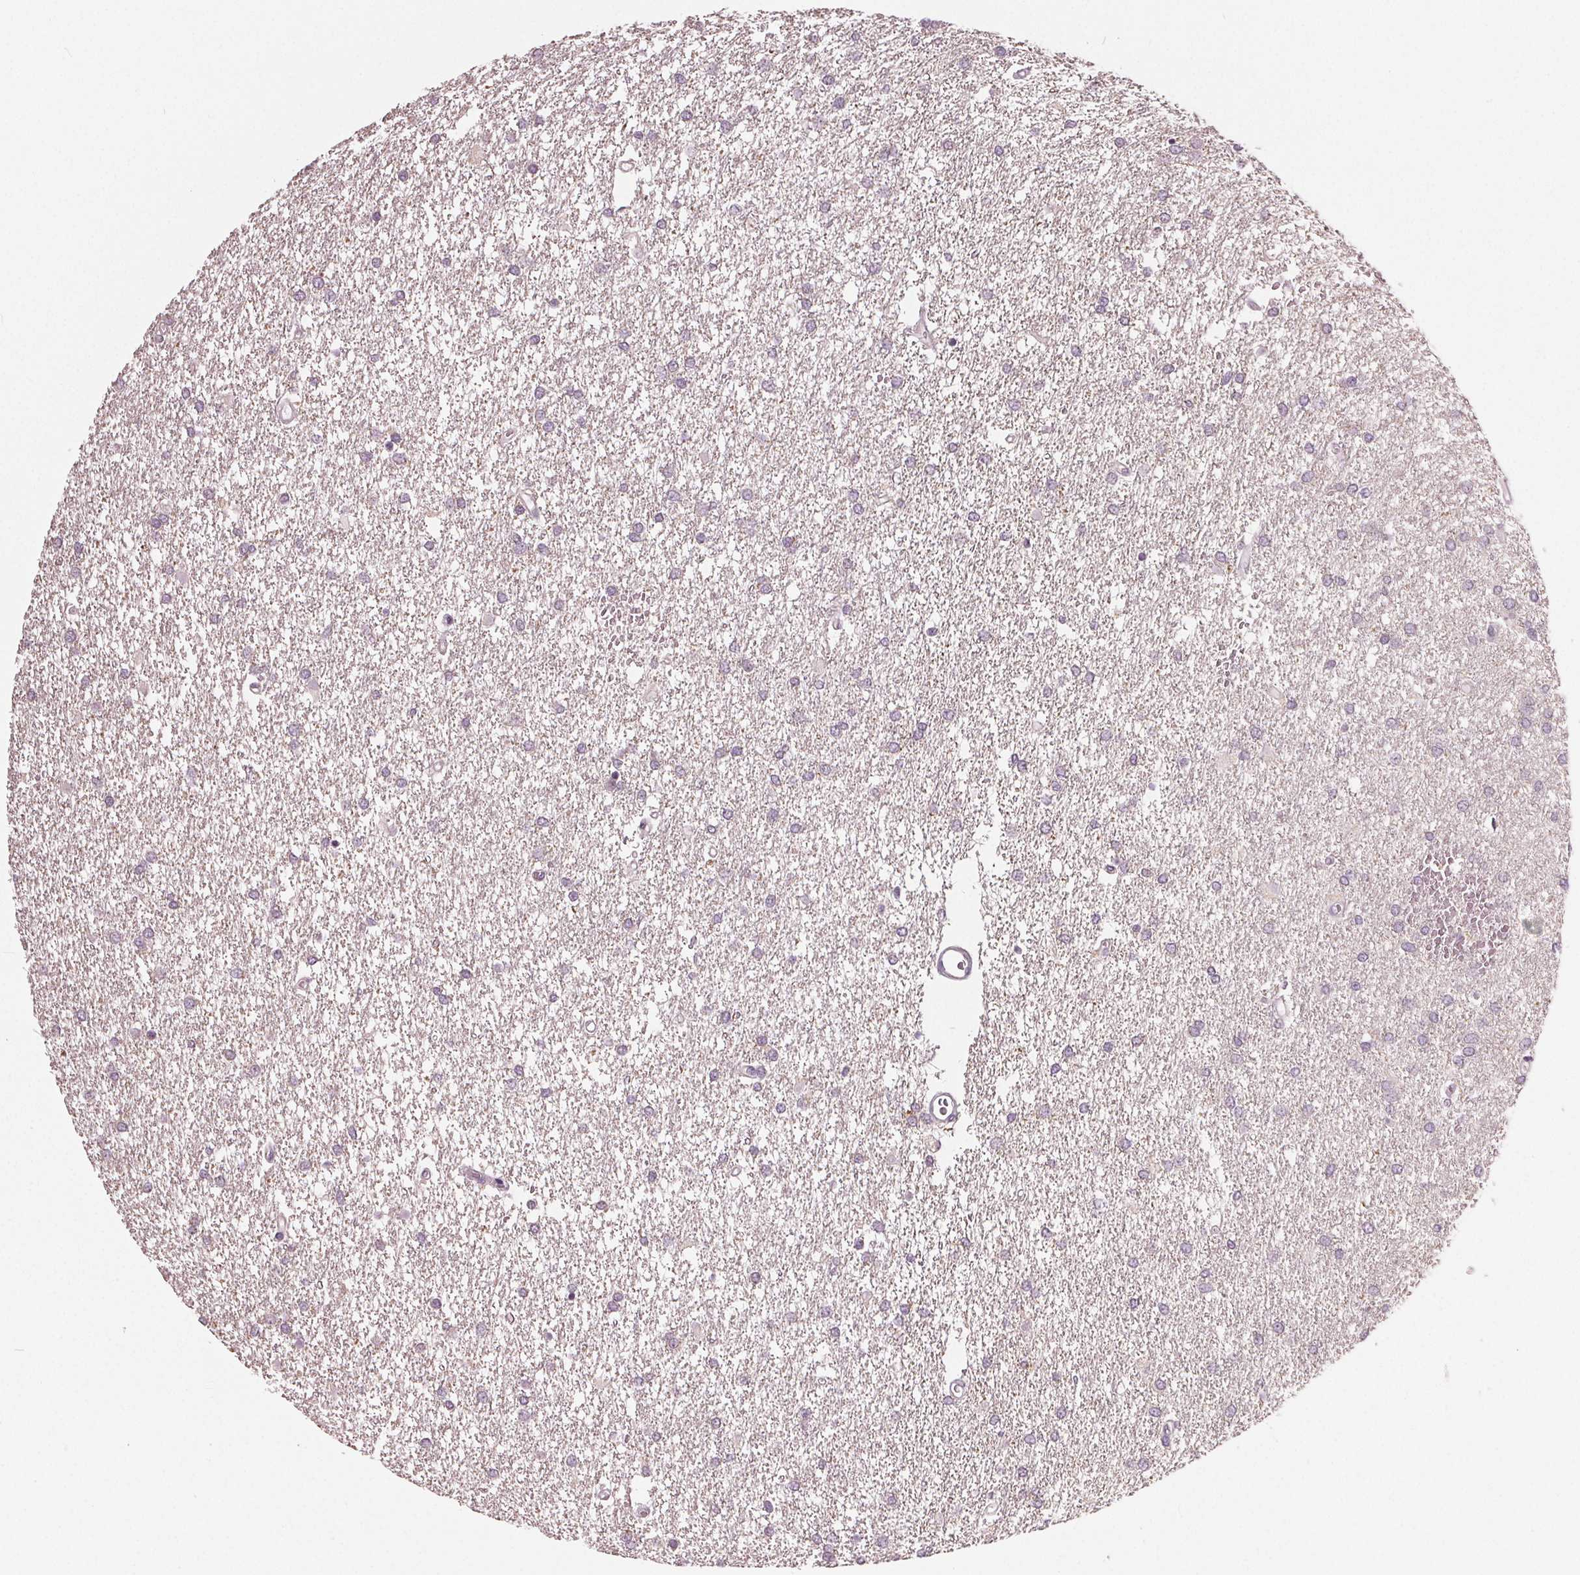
{"staining": {"intensity": "negative", "quantity": "none", "location": "none"}, "tissue": "glioma", "cell_type": "Tumor cells", "image_type": "cancer", "snomed": [{"axis": "morphology", "description": "Glioma, malignant, High grade"}, {"axis": "topography", "description": "Brain"}], "caption": "An image of malignant glioma (high-grade) stained for a protein shows no brown staining in tumor cells.", "gene": "ZNF605", "patient": {"sex": "female", "age": 61}}